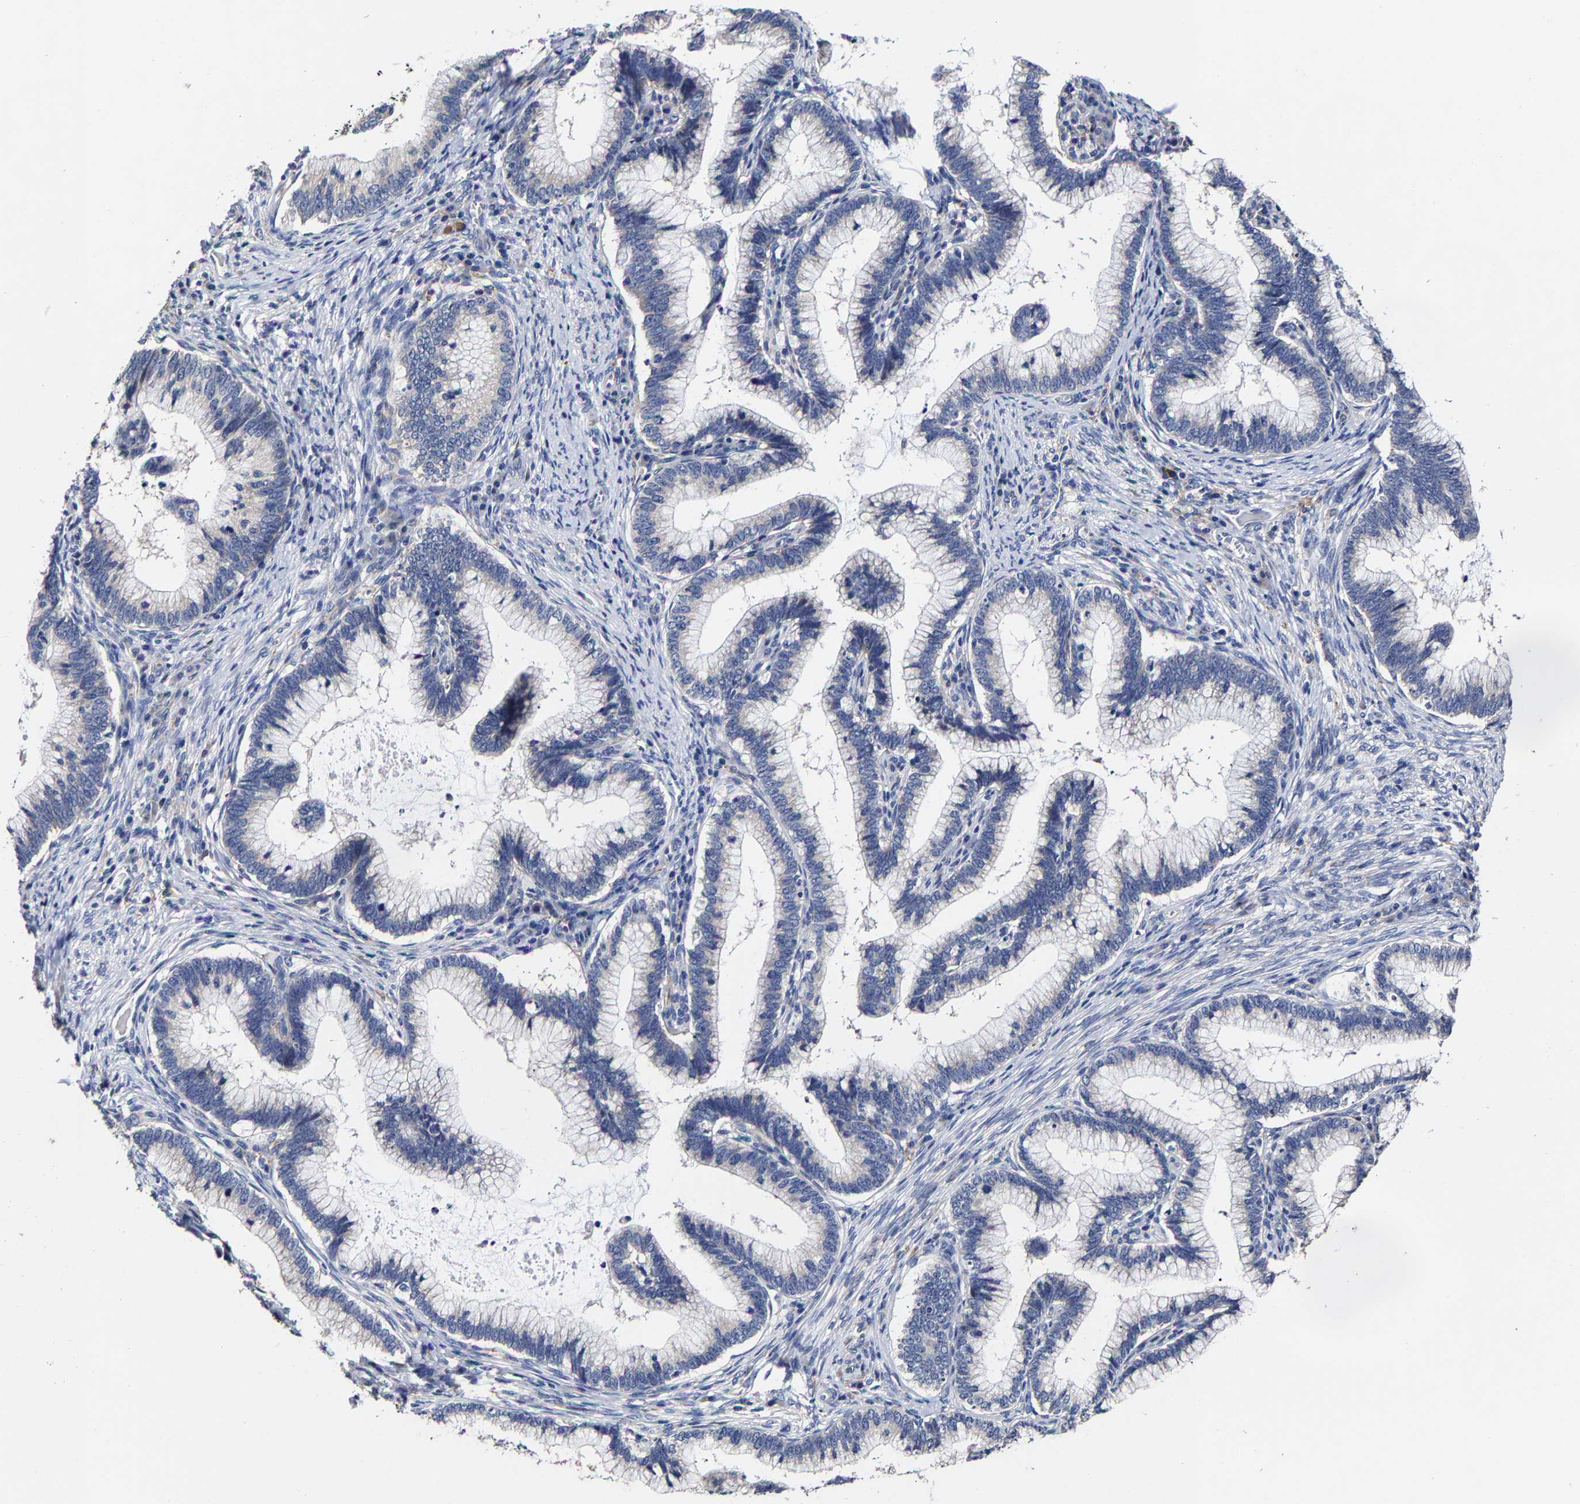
{"staining": {"intensity": "negative", "quantity": "none", "location": "none"}, "tissue": "cervical cancer", "cell_type": "Tumor cells", "image_type": "cancer", "snomed": [{"axis": "morphology", "description": "Adenocarcinoma, NOS"}, {"axis": "topography", "description": "Cervix"}], "caption": "The photomicrograph reveals no significant expression in tumor cells of cervical cancer (adenocarcinoma).", "gene": "AASS", "patient": {"sex": "female", "age": 36}}